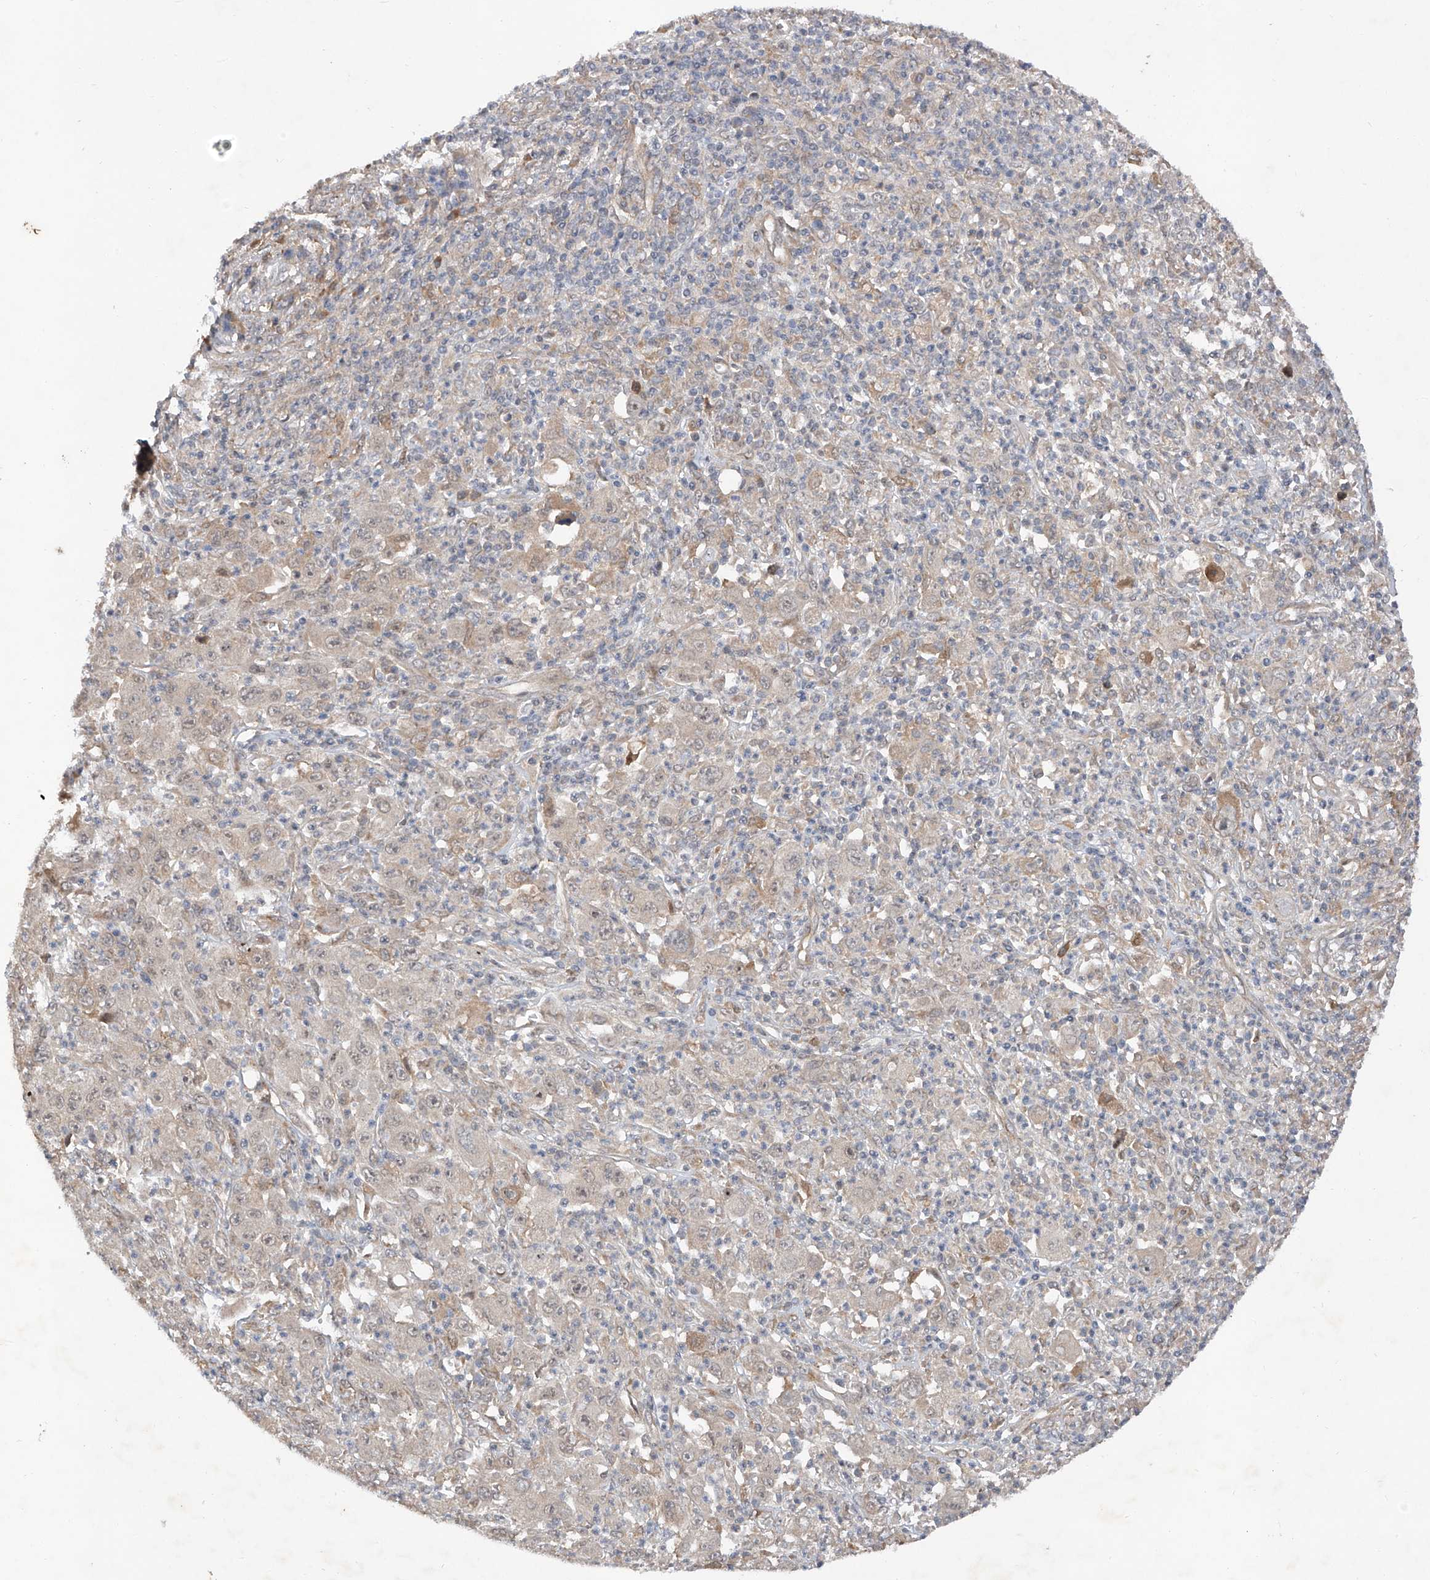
{"staining": {"intensity": "weak", "quantity": "25%-75%", "location": "cytoplasmic/membranous"}, "tissue": "melanoma", "cell_type": "Tumor cells", "image_type": "cancer", "snomed": [{"axis": "morphology", "description": "Malignant melanoma, Metastatic site"}, {"axis": "topography", "description": "Skin"}], "caption": "This micrograph exhibits immunohistochemistry staining of malignant melanoma (metastatic site), with low weak cytoplasmic/membranous staining in approximately 25%-75% of tumor cells.", "gene": "FAM135A", "patient": {"sex": "female", "age": 56}}